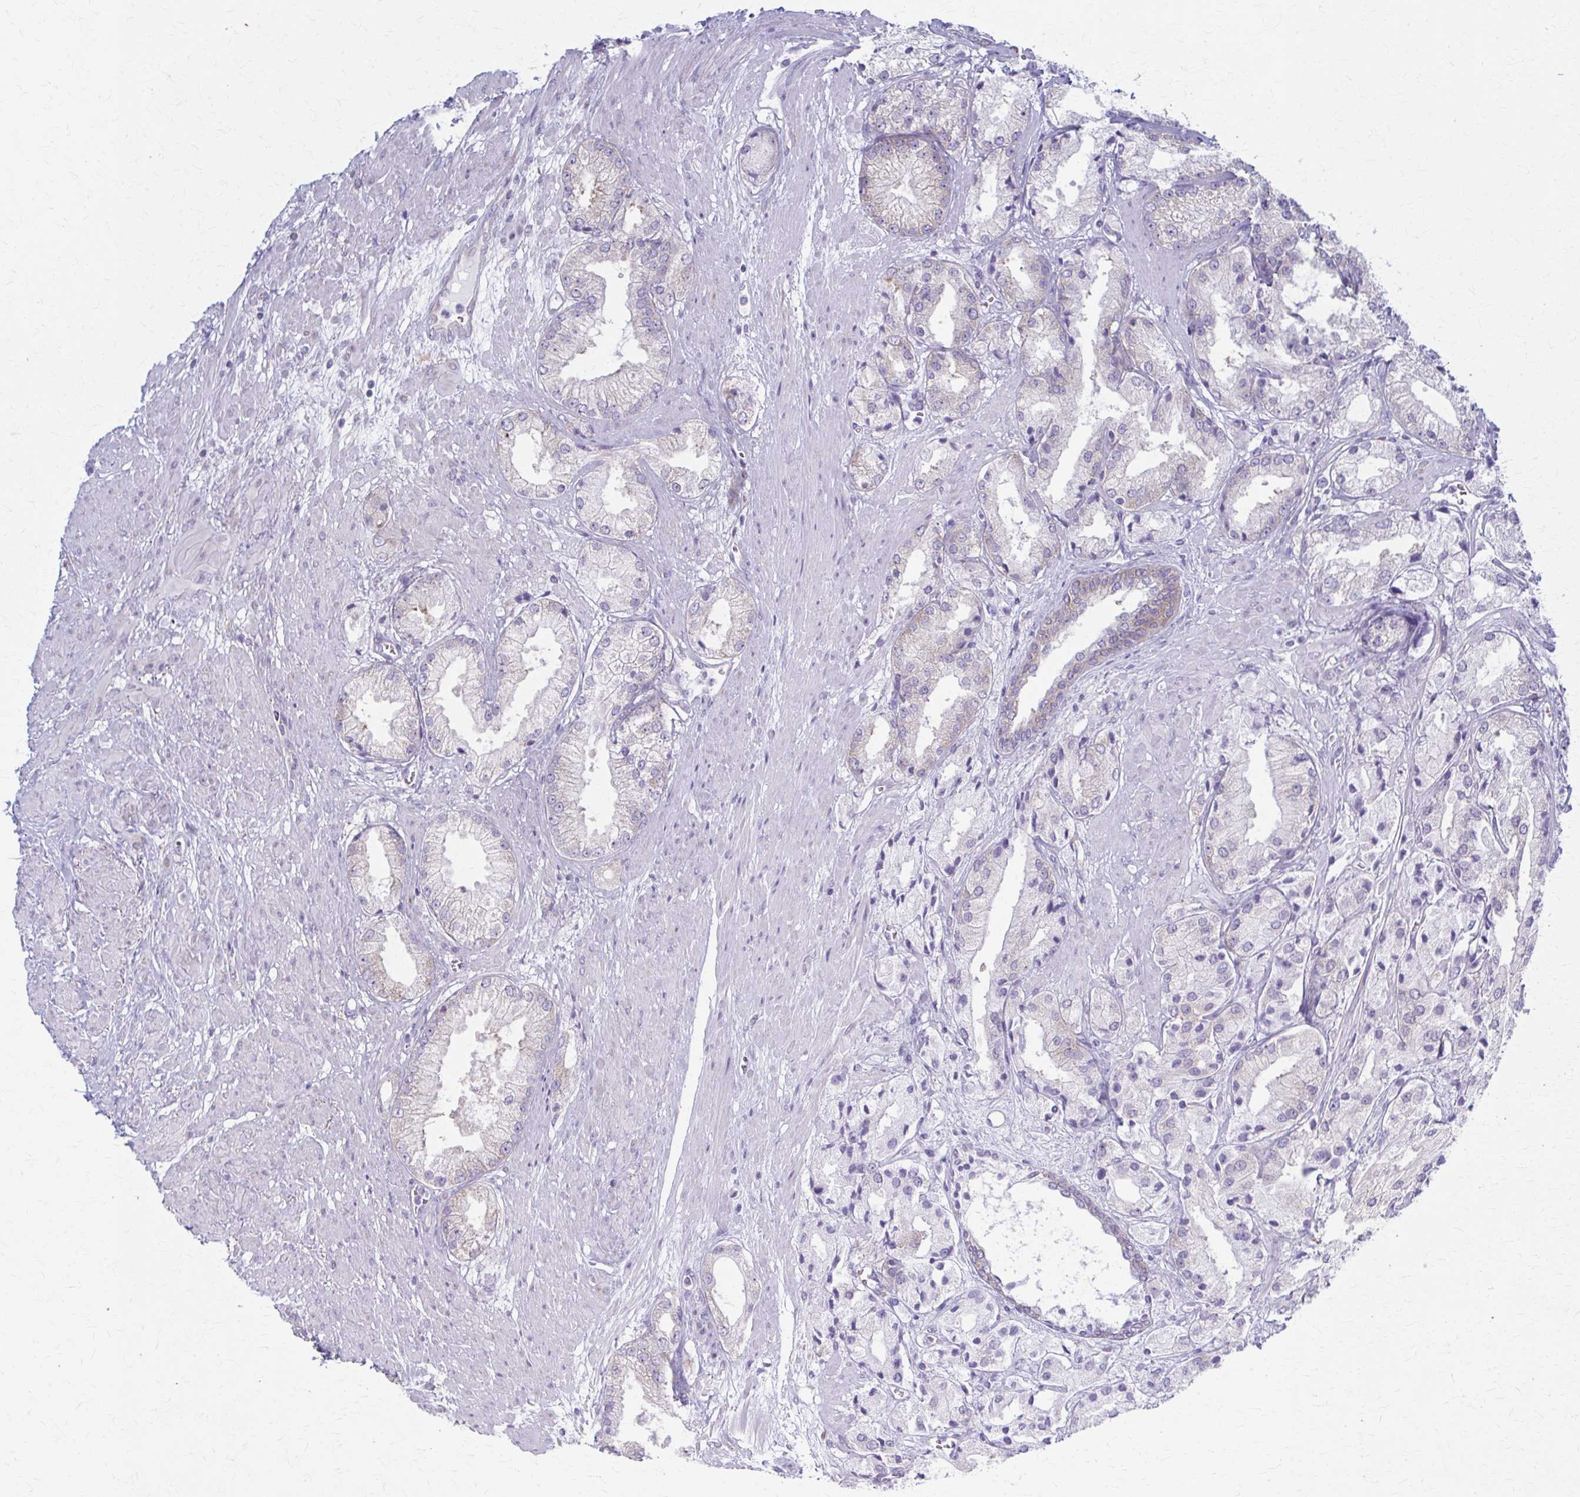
{"staining": {"intensity": "negative", "quantity": "none", "location": "none"}, "tissue": "prostate cancer", "cell_type": "Tumor cells", "image_type": "cancer", "snomed": [{"axis": "morphology", "description": "Adenocarcinoma, High grade"}, {"axis": "topography", "description": "Prostate"}], "caption": "An image of human prostate cancer is negative for staining in tumor cells.", "gene": "PRKRA", "patient": {"sex": "male", "age": 68}}